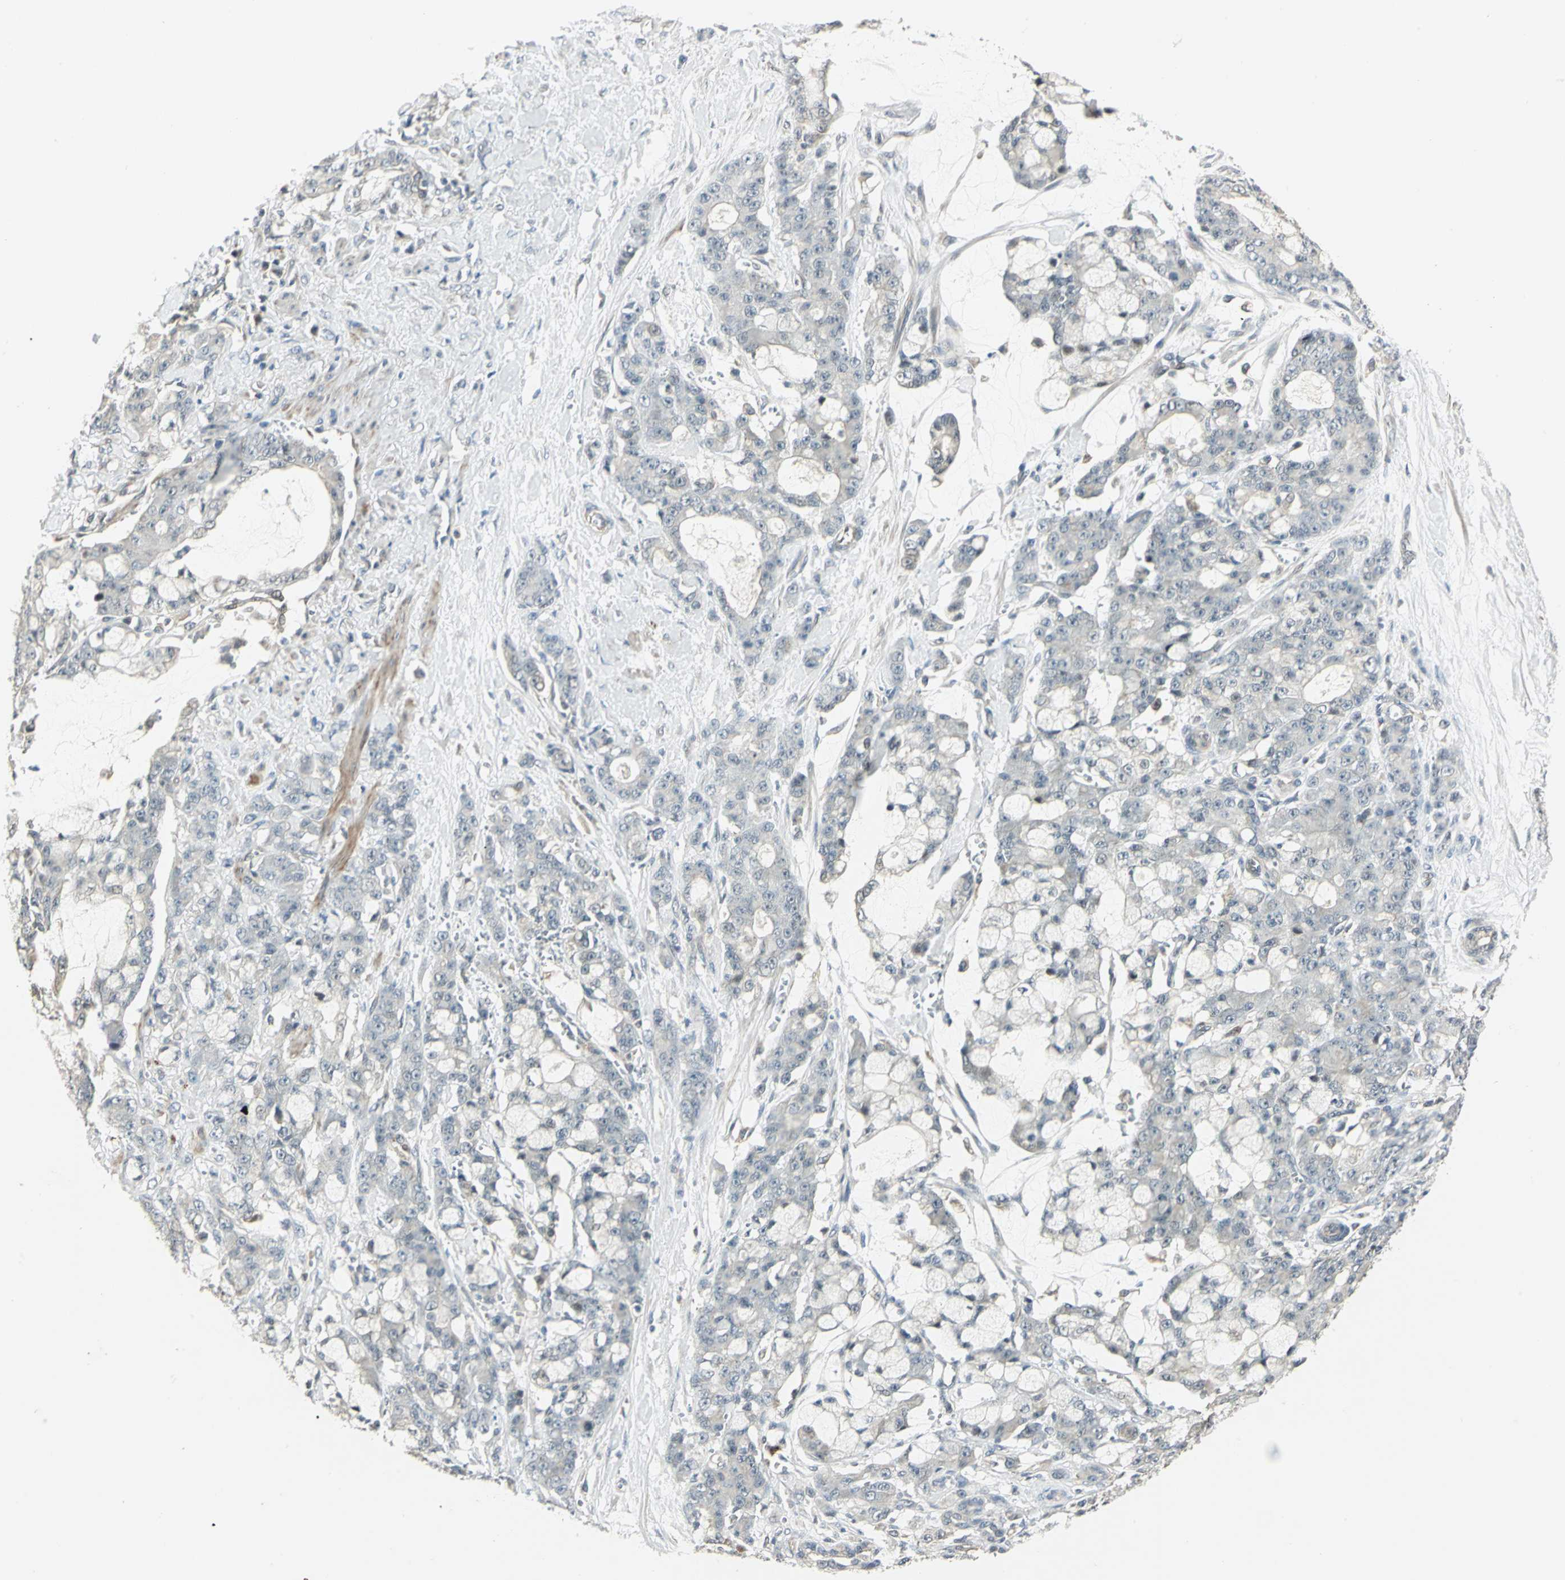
{"staining": {"intensity": "weak", "quantity": "<25%", "location": "cytoplasmic/membranous"}, "tissue": "pancreatic cancer", "cell_type": "Tumor cells", "image_type": "cancer", "snomed": [{"axis": "morphology", "description": "Adenocarcinoma, NOS"}, {"axis": "topography", "description": "Pancreas"}], "caption": "DAB immunohistochemical staining of human pancreatic adenocarcinoma reveals no significant expression in tumor cells.", "gene": "PLAGL2", "patient": {"sex": "female", "age": 73}}